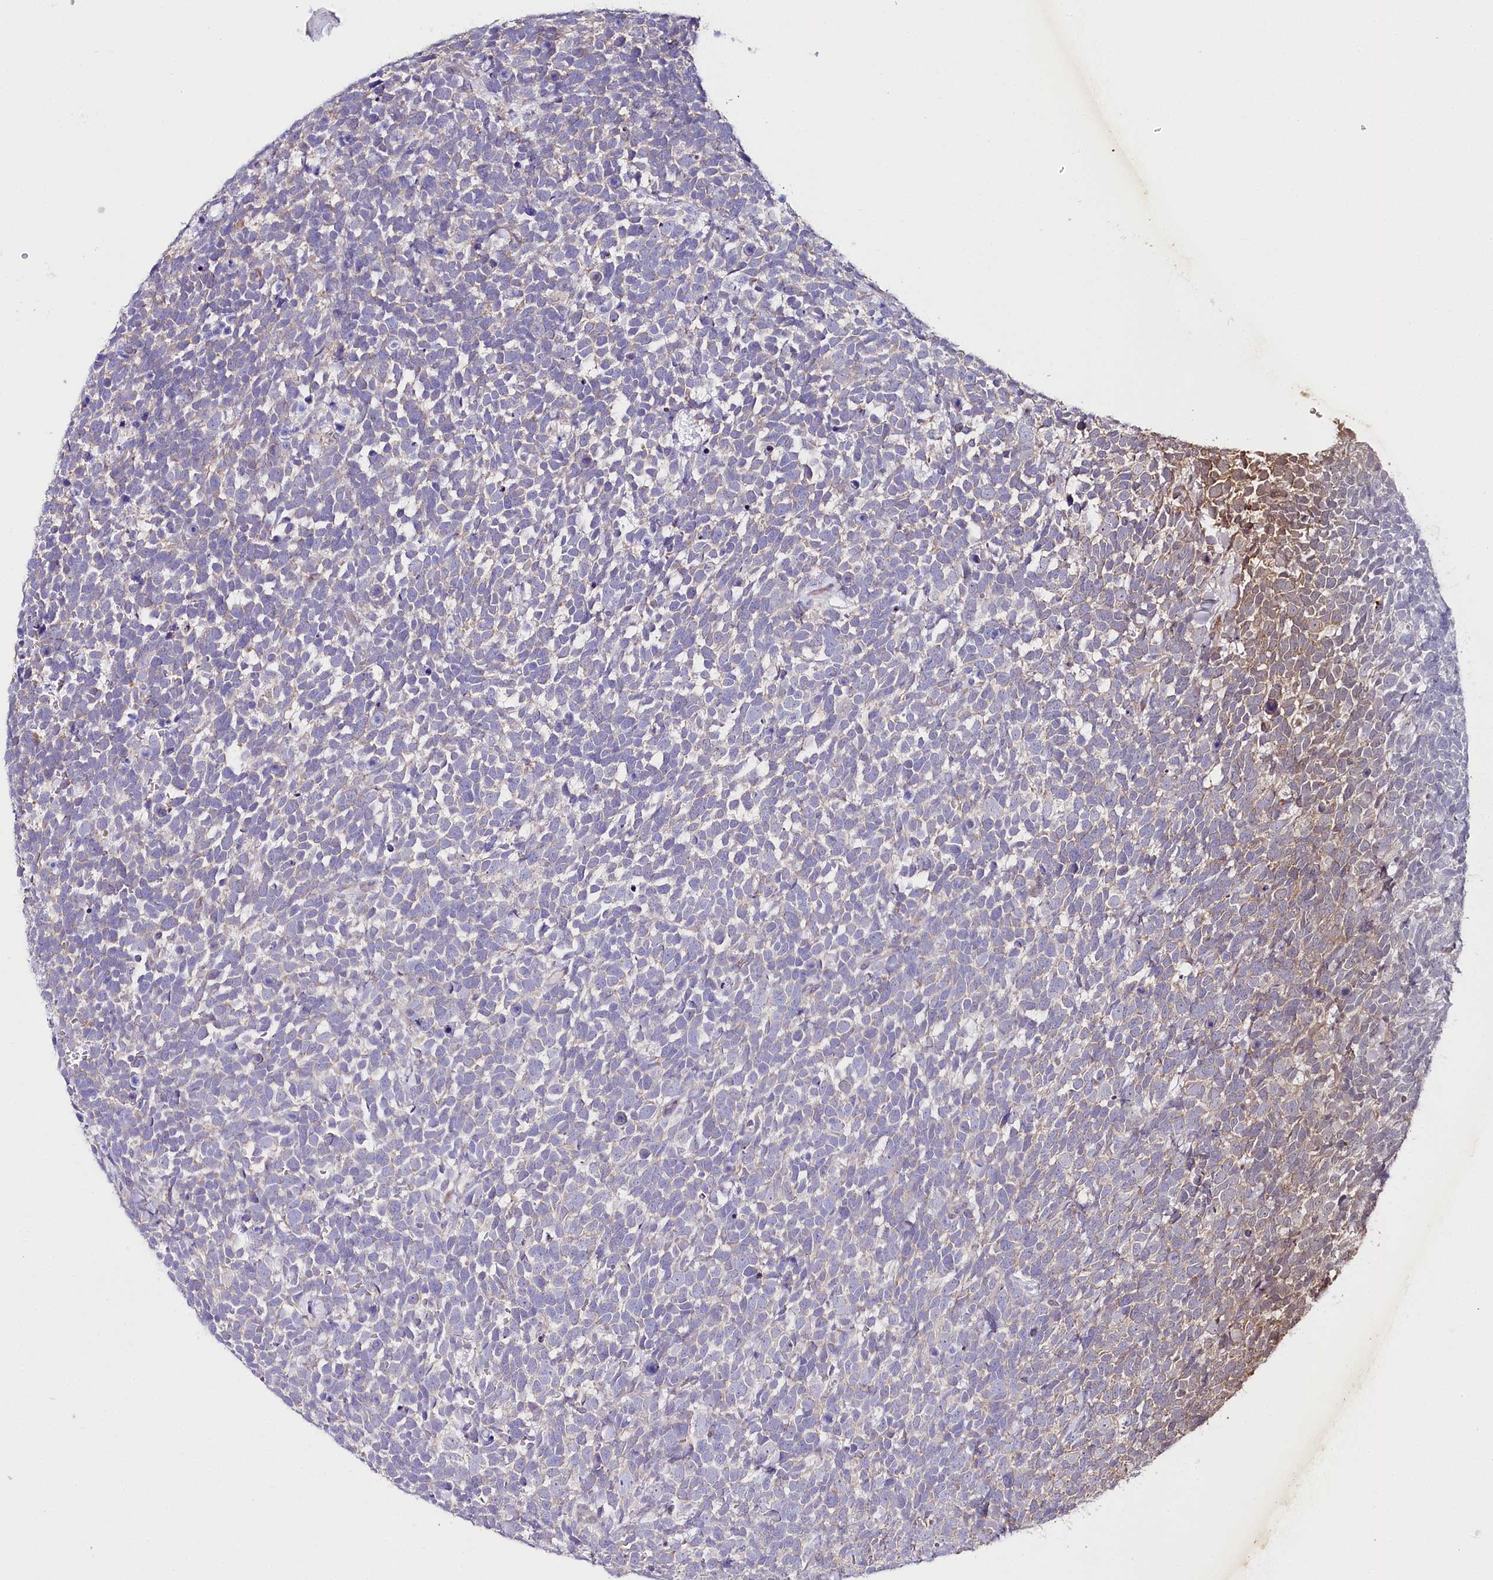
{"staining": {"intensity": "negative", "quantity": "none", "location": "none"}, "tissue": "urothelial cancer", "cell_type": "Tumor cells", "image_type": "cancer", "snomed": [{"axis": "morphology", "description": "Urothelial carcinoma, High grade"}, {"axis": "topography", "description": "Urinary bladder"}], "caption": "Immunohistochemistry of high-grade urothelial carcinoma reveals no expression in tumor cells. (DAB (3,3'-diaminobenzidine) immunohistochemistry with hematoxylin counter stain).", "gene": "CSN3", "patient": {"sex": "female", "age": 82}}